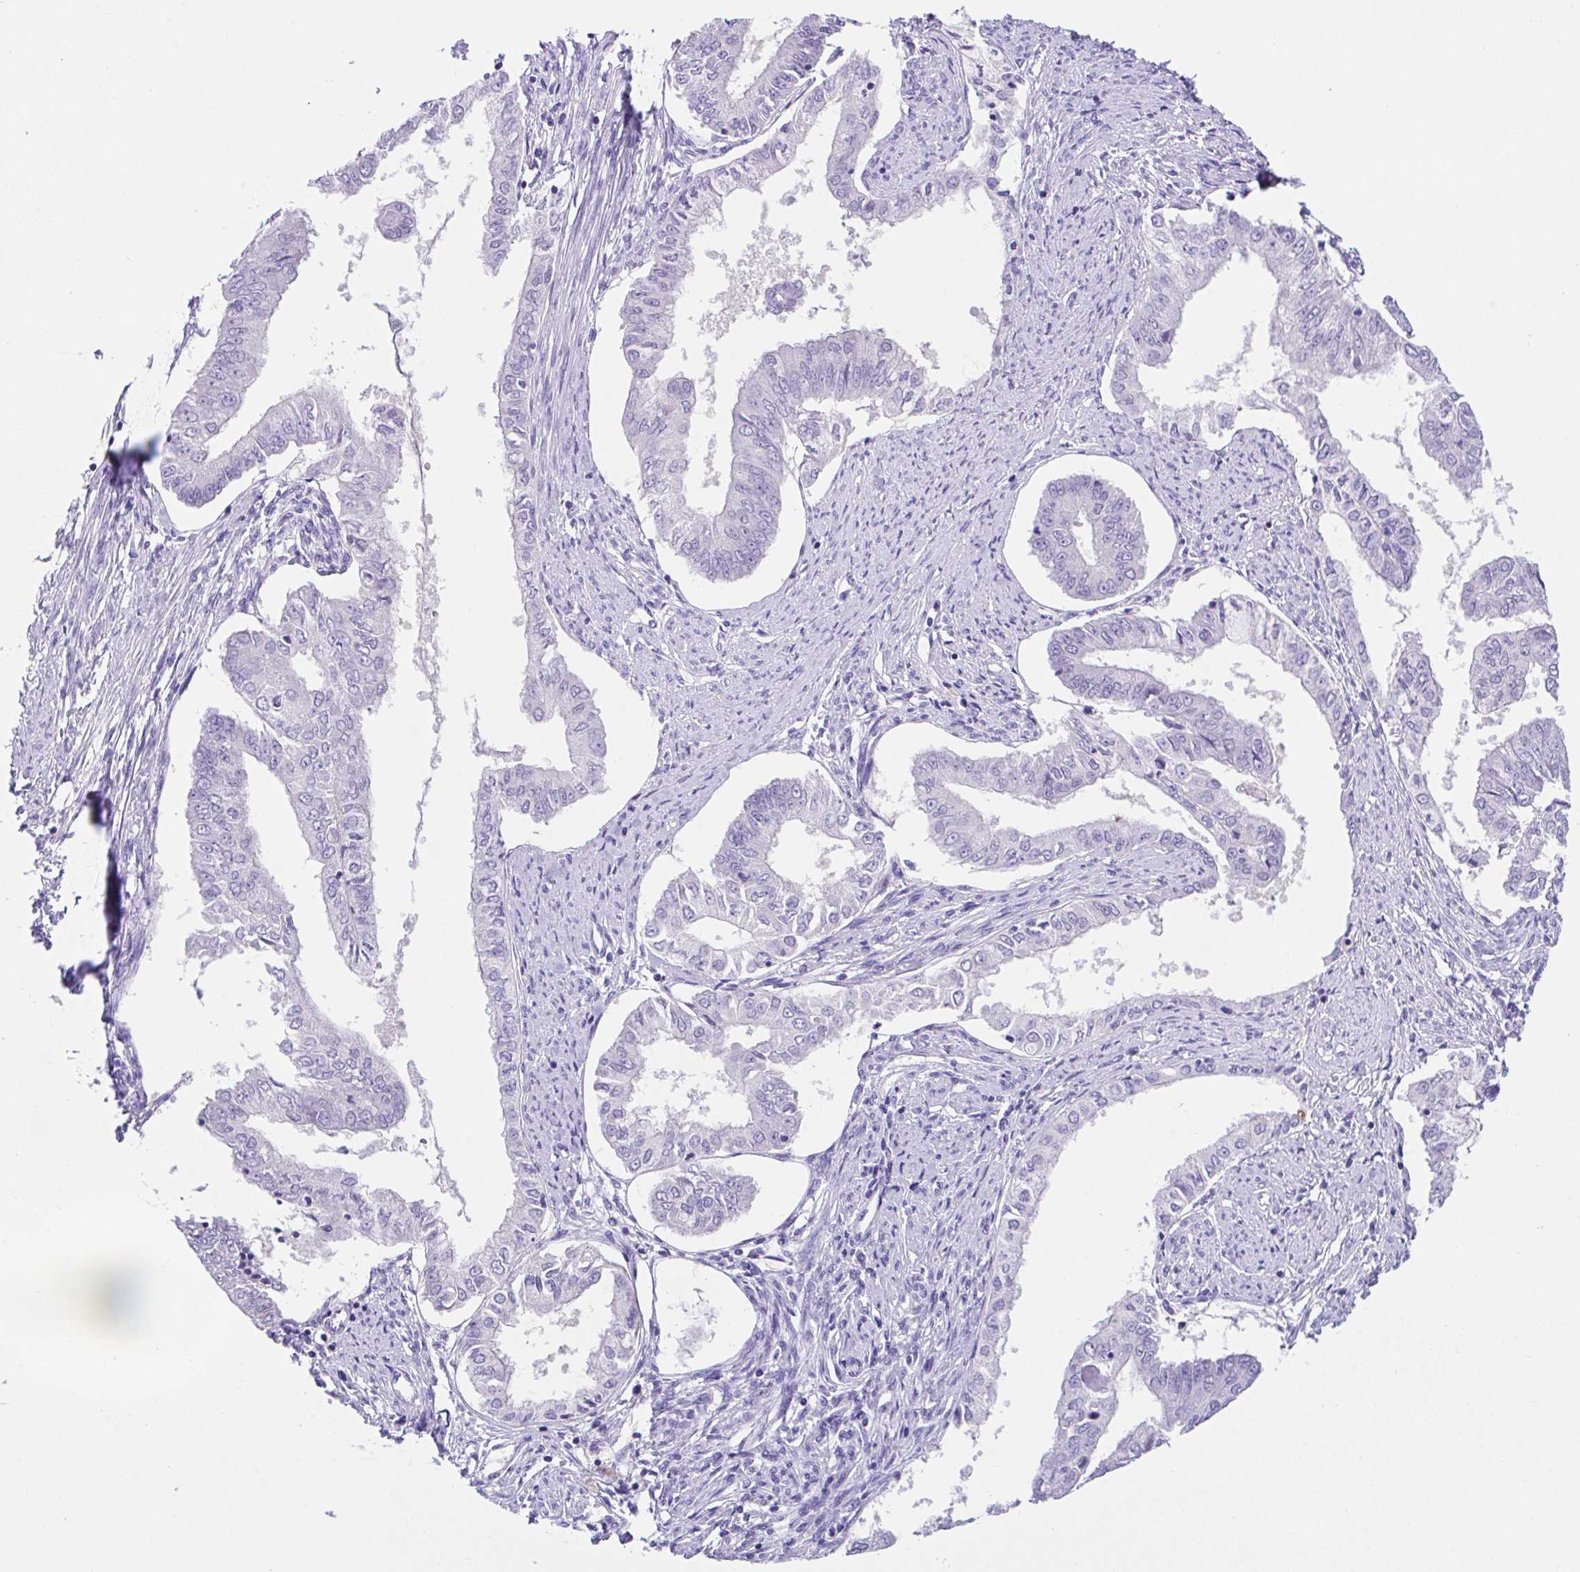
{"staining": {"intensity": "negative", "quantity": "none", "location": "none"}, "tissue": "endometrial cancer", "cell_type": "Tumor cells", "image_type": "cancer", "snomed": [{"axis": "morphology", "description": "Adenocarcinoma, NOS"}, {"axis": "topography", "description": "Endometrium"}], "caption": "An image of human adenocarcinoma (endometrial) is negative for staining in tumor cells.", "gene": "HACD4", "patient": {"sex": "female", "age": 76}}